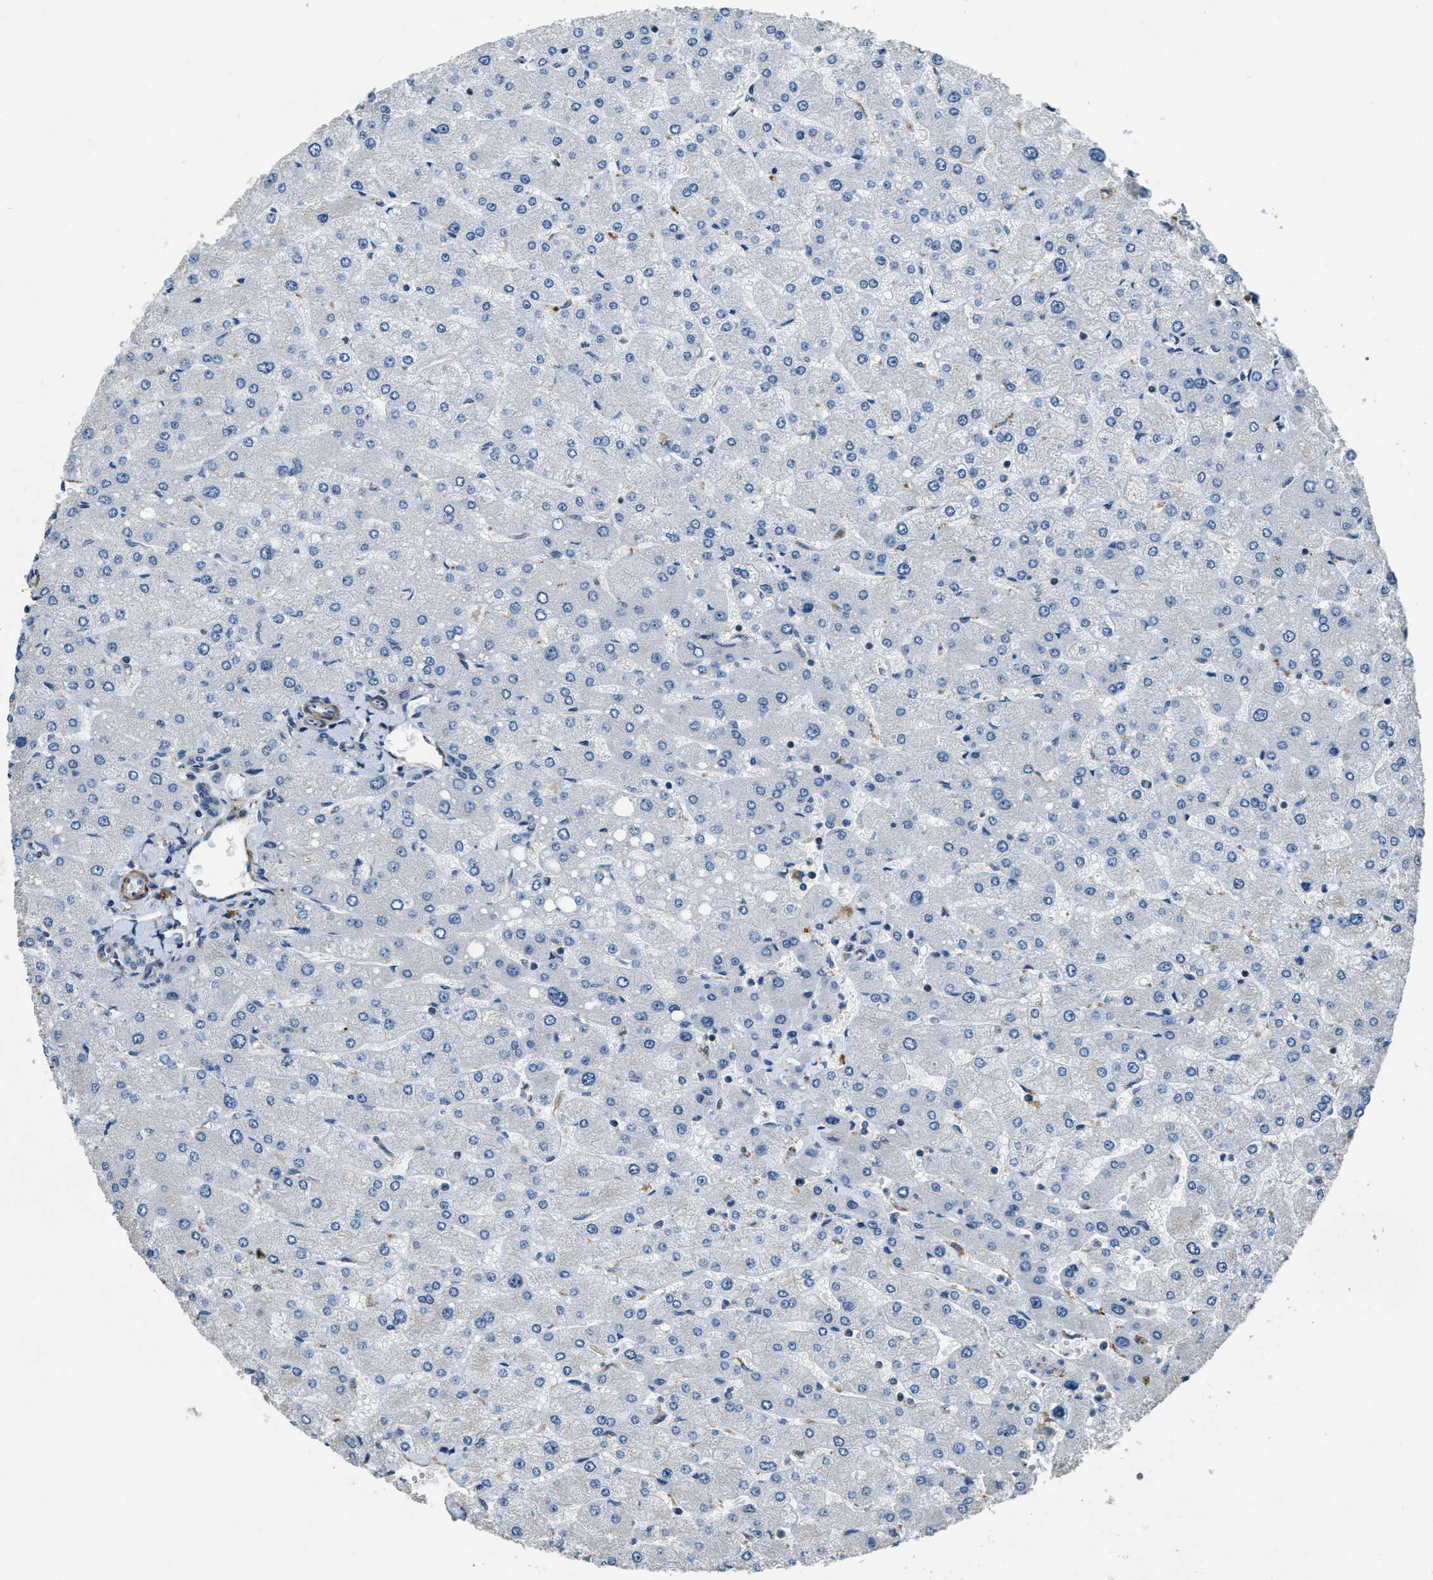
{"staining": {"intensity": "negative", "quantity": "none", "location": "none"}, "tissue": "liver", "cell_type": "Cholangiocytes", "image_type": "normal", "snomed": [{"axis": "morphology", "description": "Normal tissue, NOS"}, {"axis": "topography", "description": "Liver"}], "caption": "IHC histopathology image of normal human liver stained for a protein (brown), which exhibits no staining in cholangiocytes.", "gene": "NUDCD3", "patient": {"sex": "male", "age": 55}}